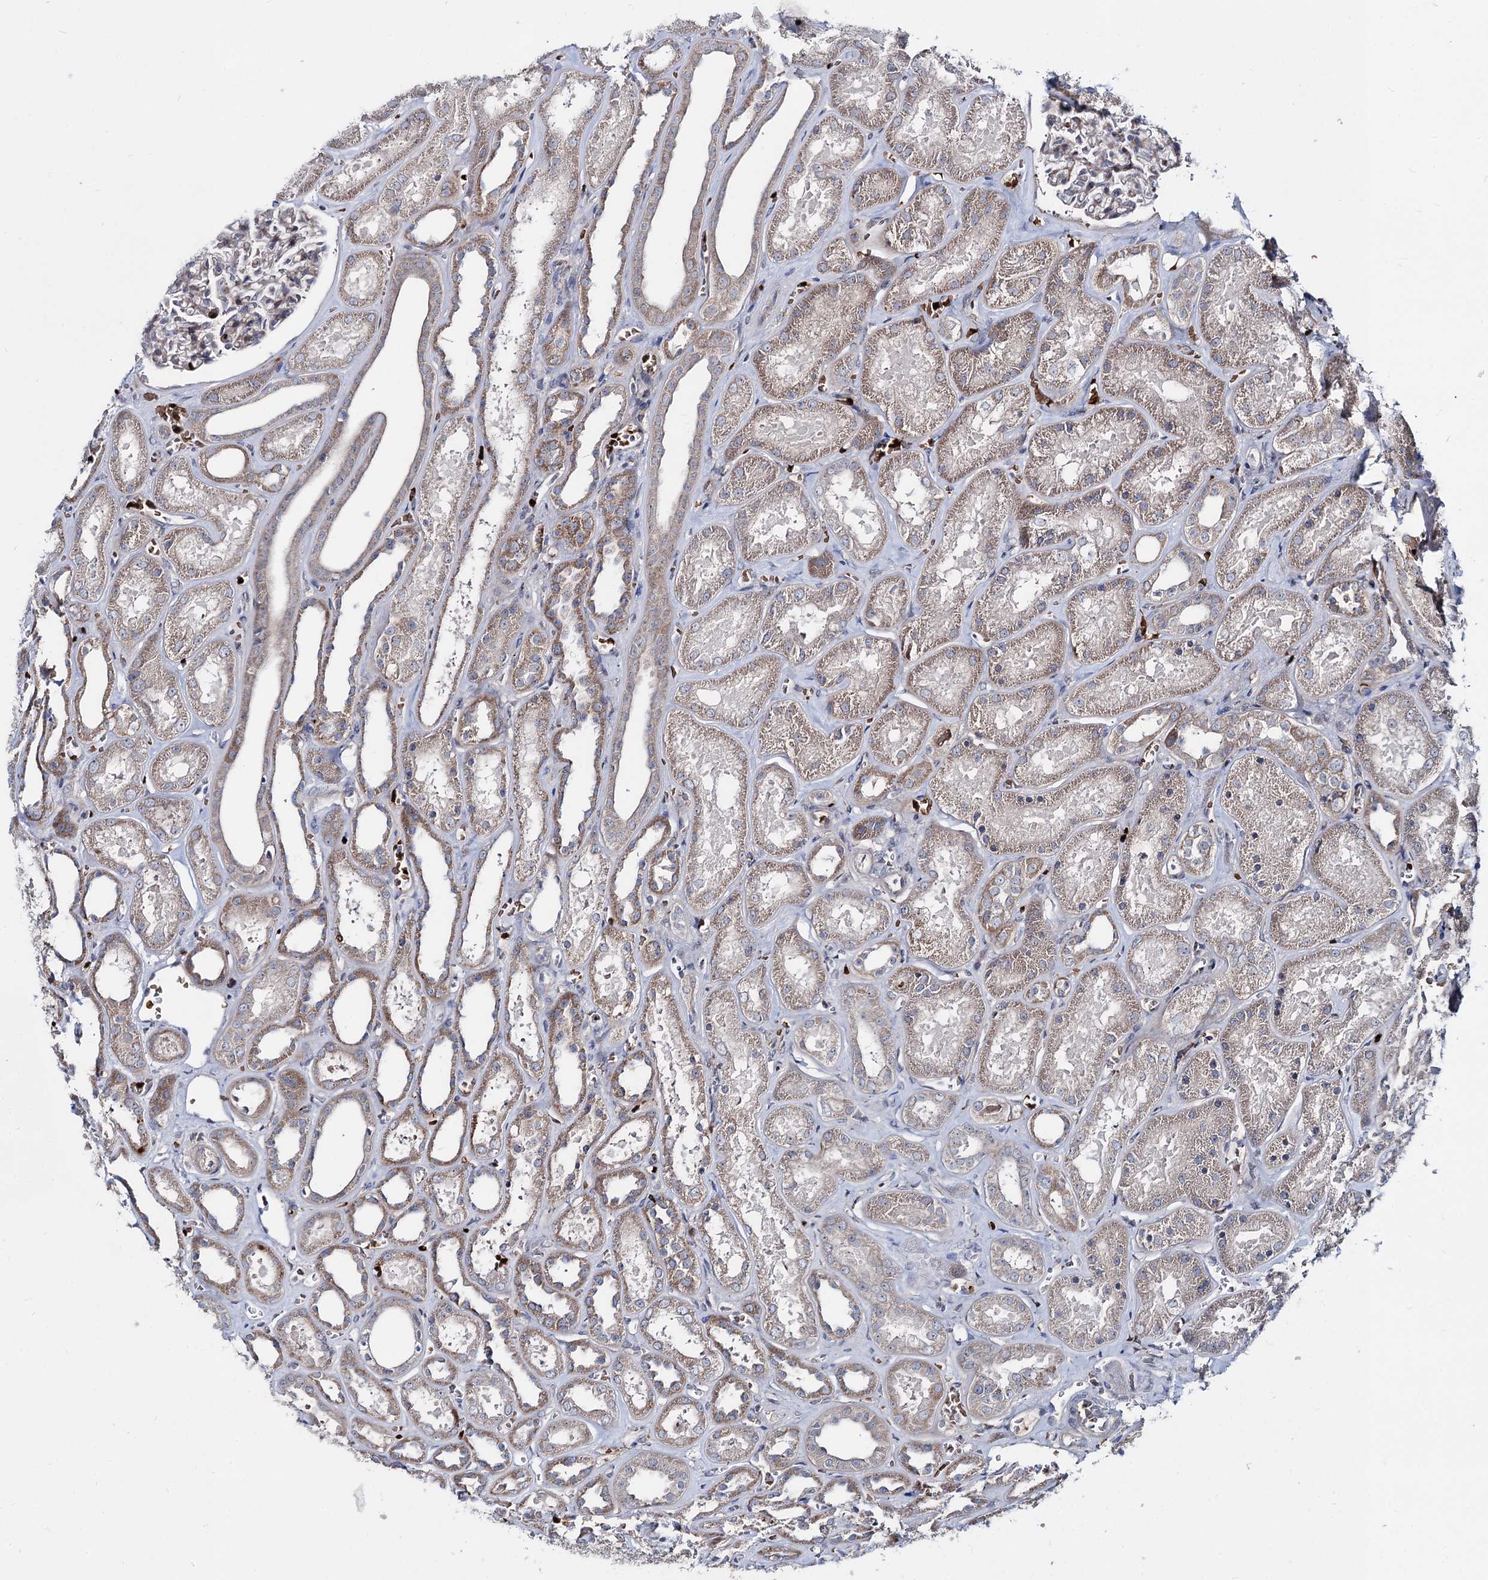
{"staining": {"intensity": "weak", "quantity": ">75%", "location": "cytoplasmic/membranous"}, "tissue": "kidney", "cell_type": "Cells in glomeruli", "image_type": "normal", "snomed": [{"axis": "morphology", "description": "Normal tissue, NOS"}, {"axis": "morphology", "description": "Adenocarcinoma, NOS"}, {"axis": "topography", "description": "Kidney"}], "caption": "About >75% of cells in glomeruli in normal kidney exhibit weak cytoplasmic/membranous protein expression as visualized by brown immunohistochemical staining.", "gene": "RNF6", "patient": {"sex": "female", "age": 68}}